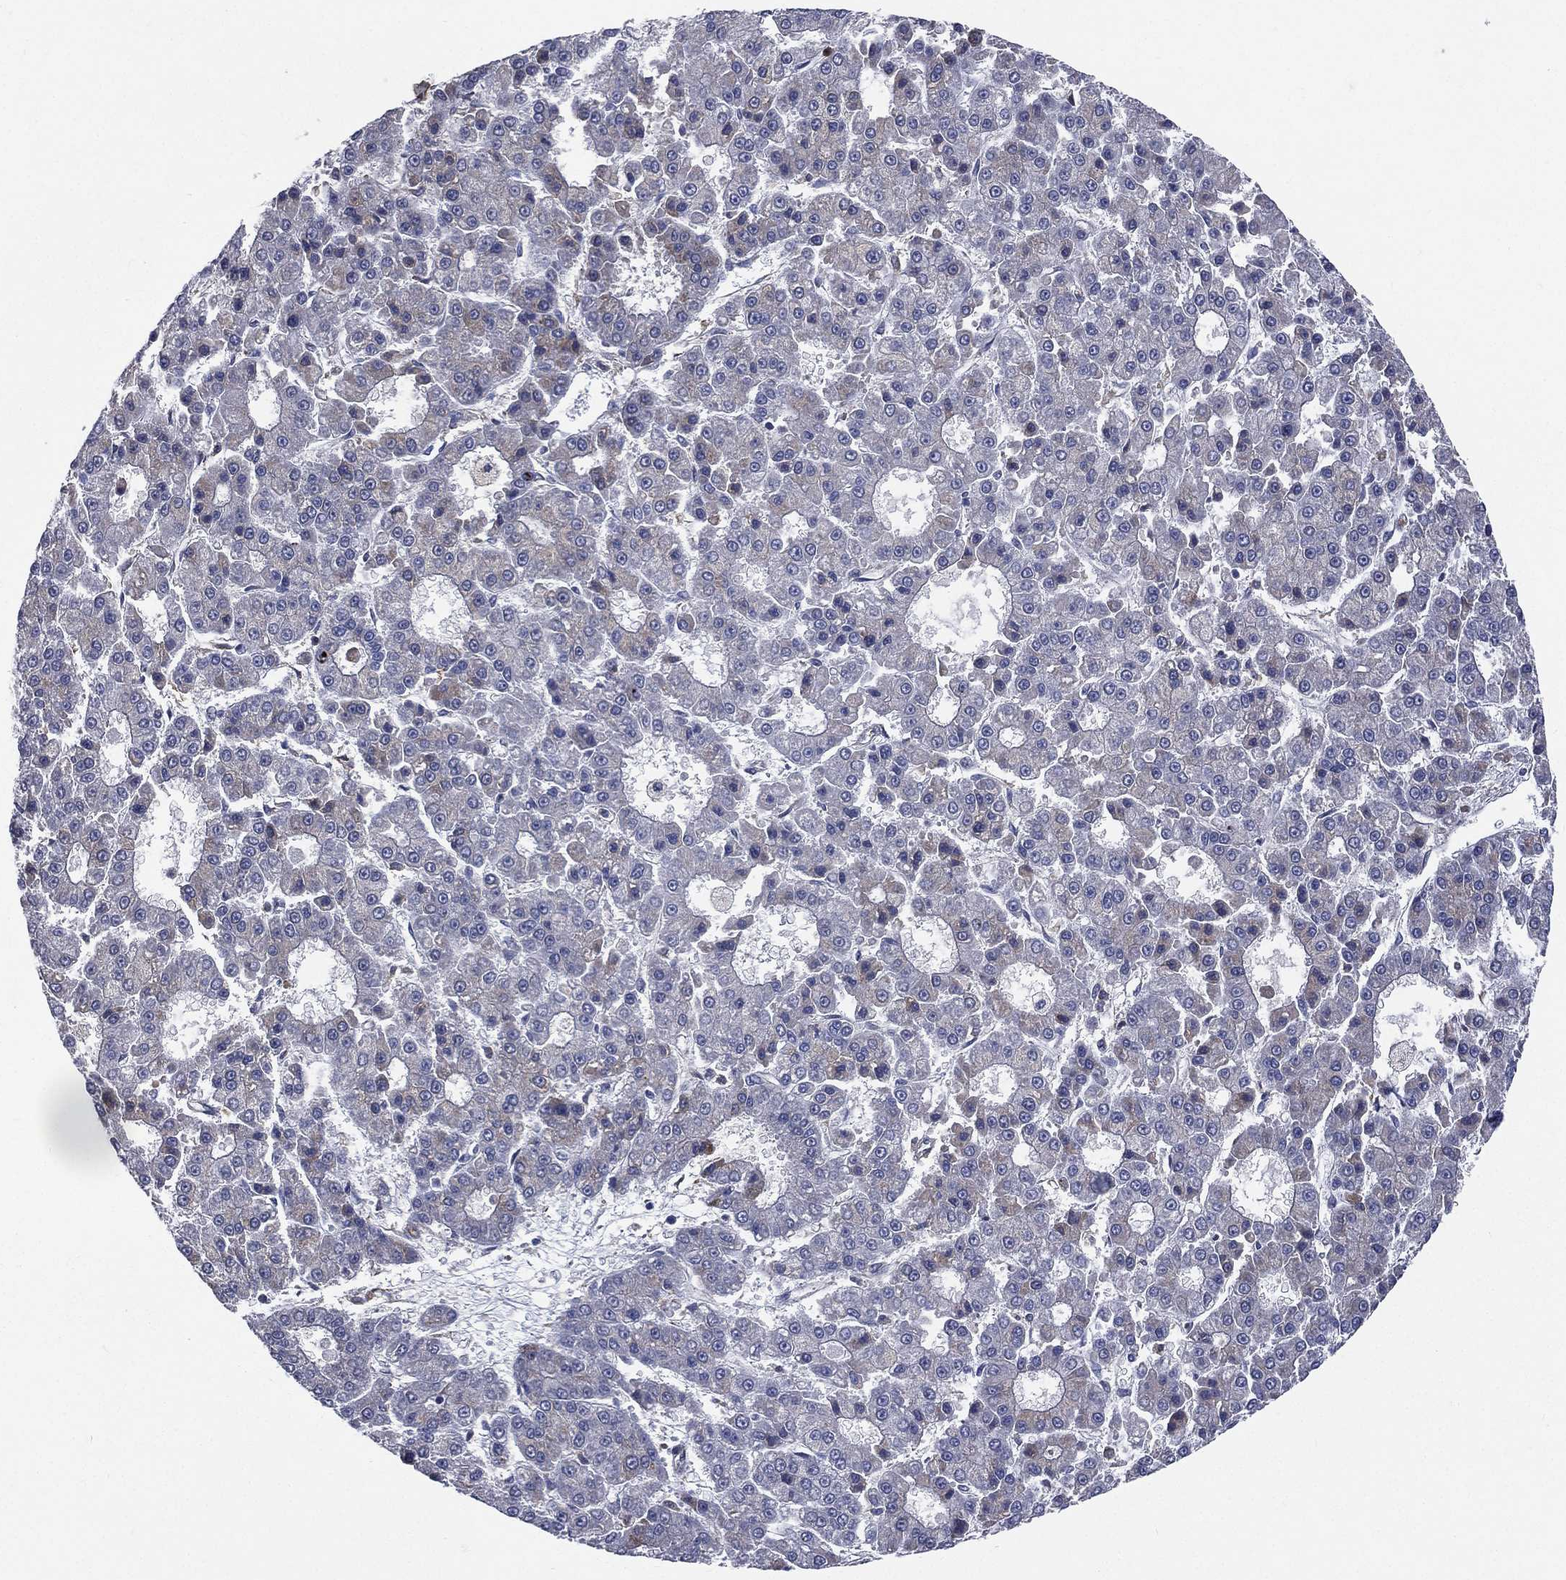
{"staining": {"intensity": "negative", "quantity": "none", "location": "none"}, "tissue": "liver cancer", "cell_type": "Tumor cells", "image_type": "cancer", "snomed": [{"axis": "morphology", "description": "Carcinoma, Hepatocellular, NOS"}, {"axis": "topography", "description": "Liver"}], "caption": "IHC of human liver cancer shows no expression in tumor cells.", "gene": "CCDC159", "patient": {"sex": "male", "age": 70}}